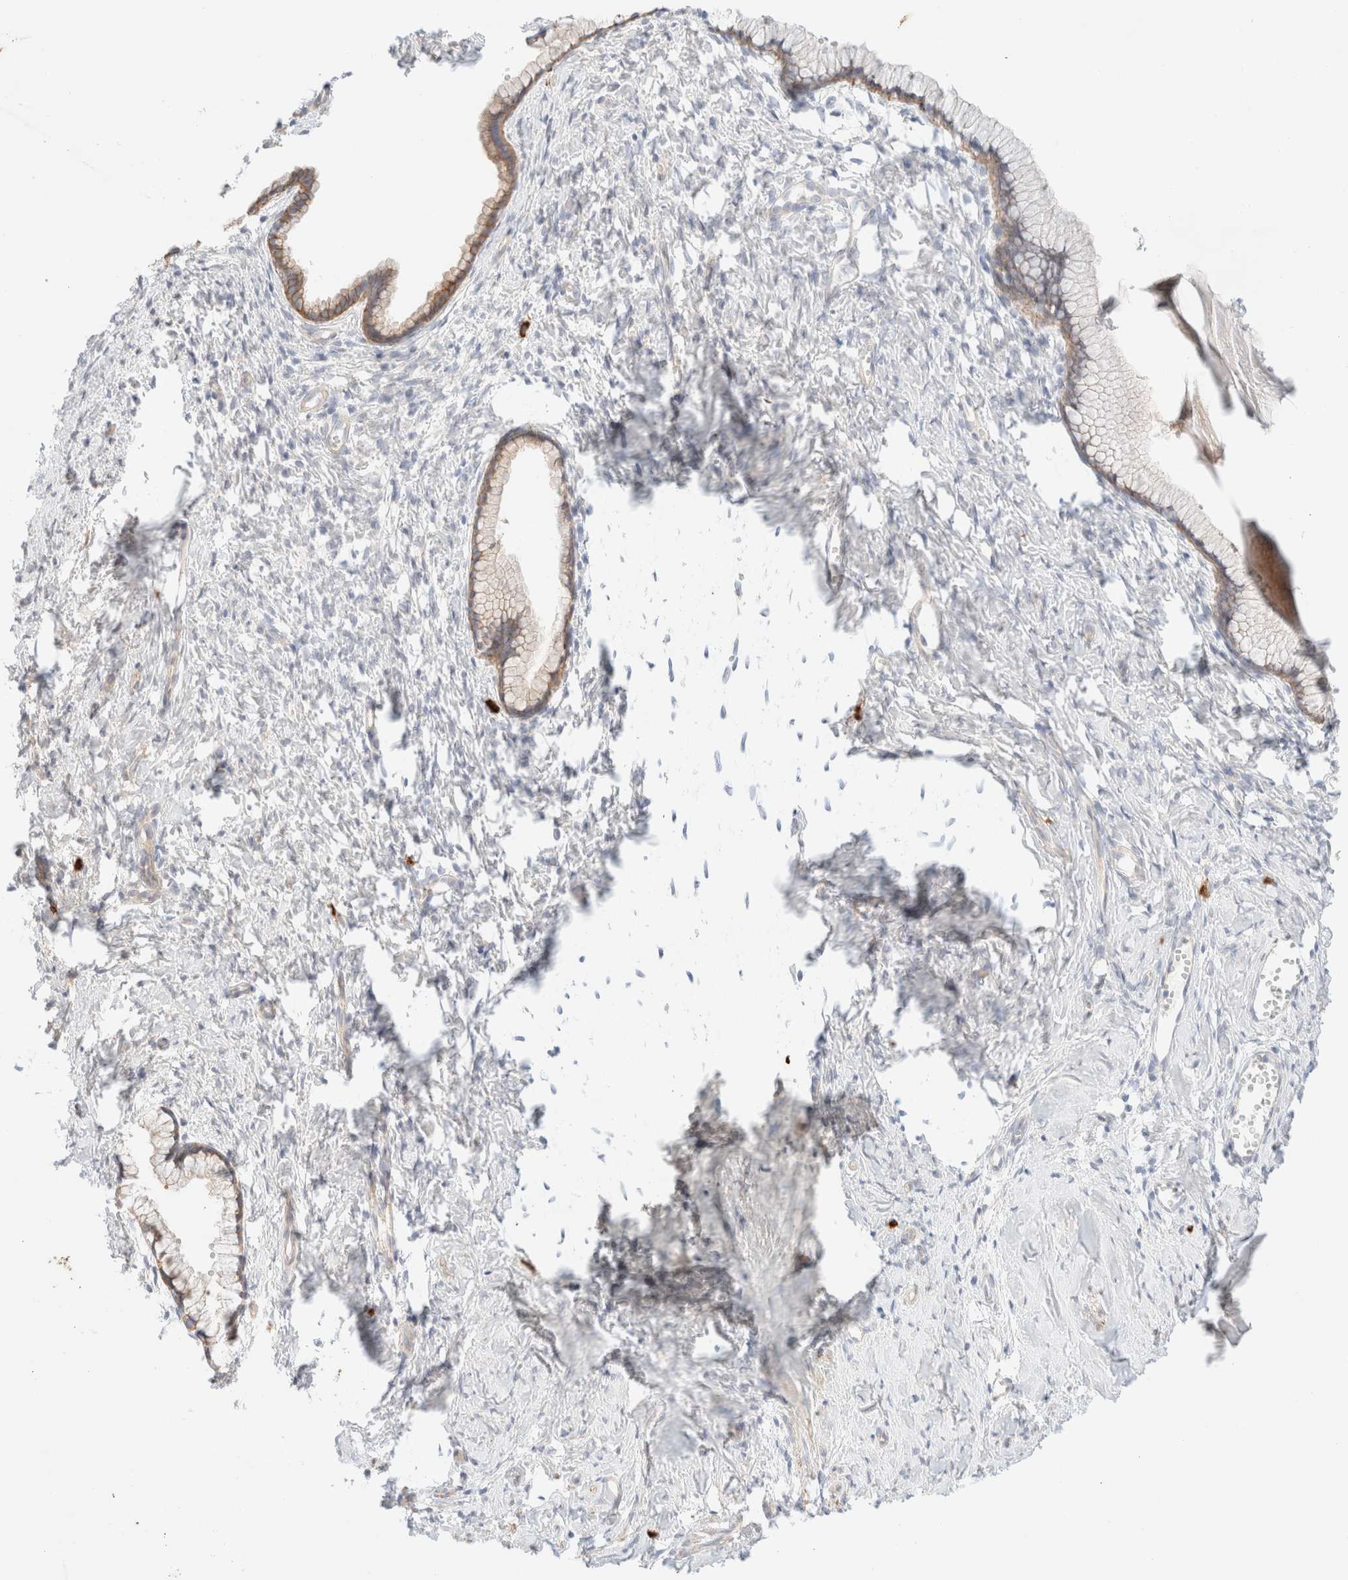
{"staining": {"intensity": "moderate", "quantity": ">75%", "location": "cytoplasmic/membranous"}, "tissue": "cervix", "cell_type": "Glandular cells", "image_type": "normal", "snomed": [{"axis": "morphology", "description": "Normal tissue, NOS"}, {"axis": "topography", "description": "Cervix"}], "caption": "IHC staining of unremarkable cervix, which displays medium levels of moderate cytoplasmic/membranous expression in about >75% of glandular cells indicating moderate cytoplasmic/membranous protein staining. The staining was performed using DAB (3,3'-diaminobenzidine) (brown) for protein detection and nuclei were counterstained in hematoxylin (blue).", "gene": "NIBAN2", "patient": {"sex": "female", "age": 75}}